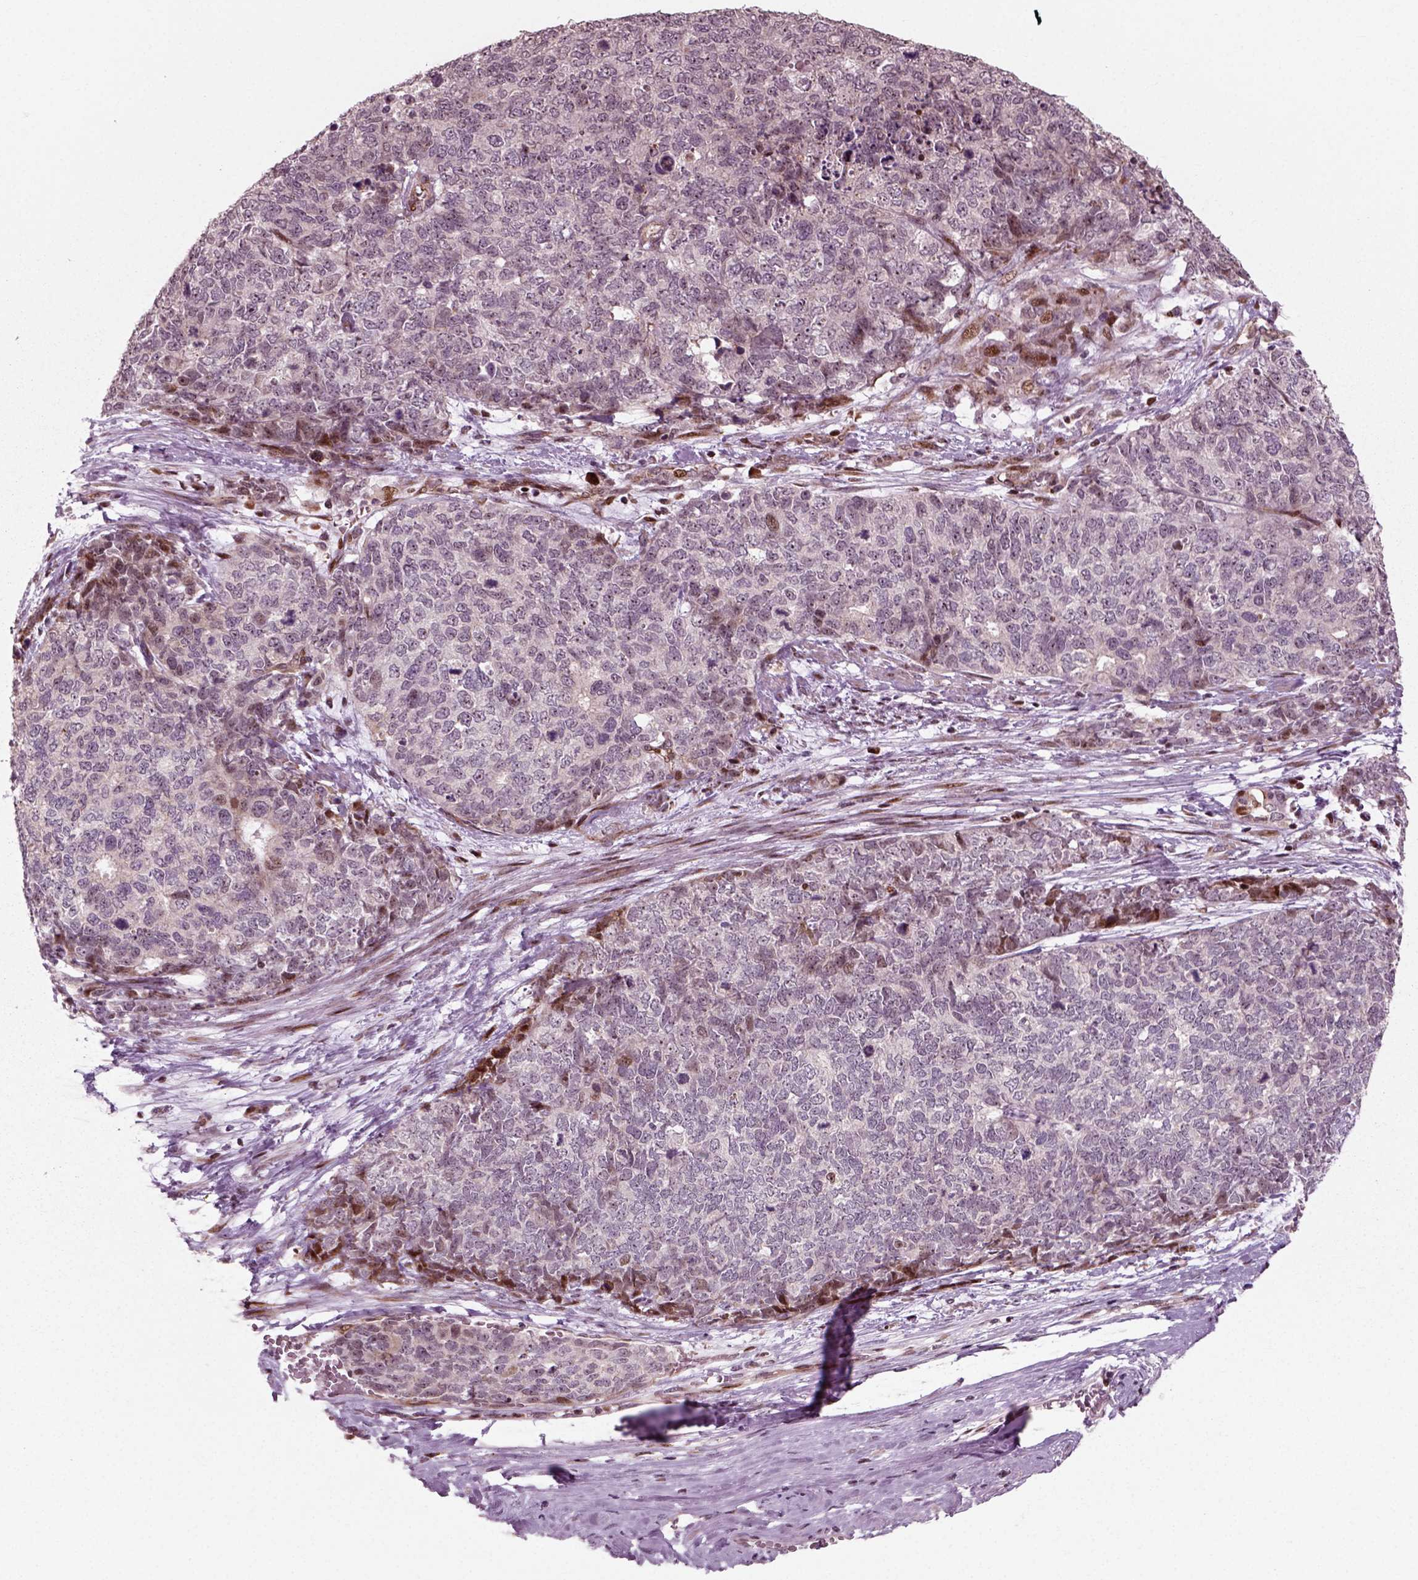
{"staining": {"intensity": "moderate", "quantity": "<25%", "location": "nuclear"}, "tissue": "cervical cancer", "cell_type": "Tumor cells", "image_type": "cancer", "snomed": [{"axis": "morphology", "description": "Squamous cell carcinoma, NOS"}, {"axis": "topography", "description": "Cervix"}], "caption": "Immunohistochemistry (IHC) of human cervical squamous cell carcinoma displays low levels of moderate nuclear staining in approximately <25% of tumor cells.", "gene": "CDC14A", "patient": {"sex": "female", "age": 63}}